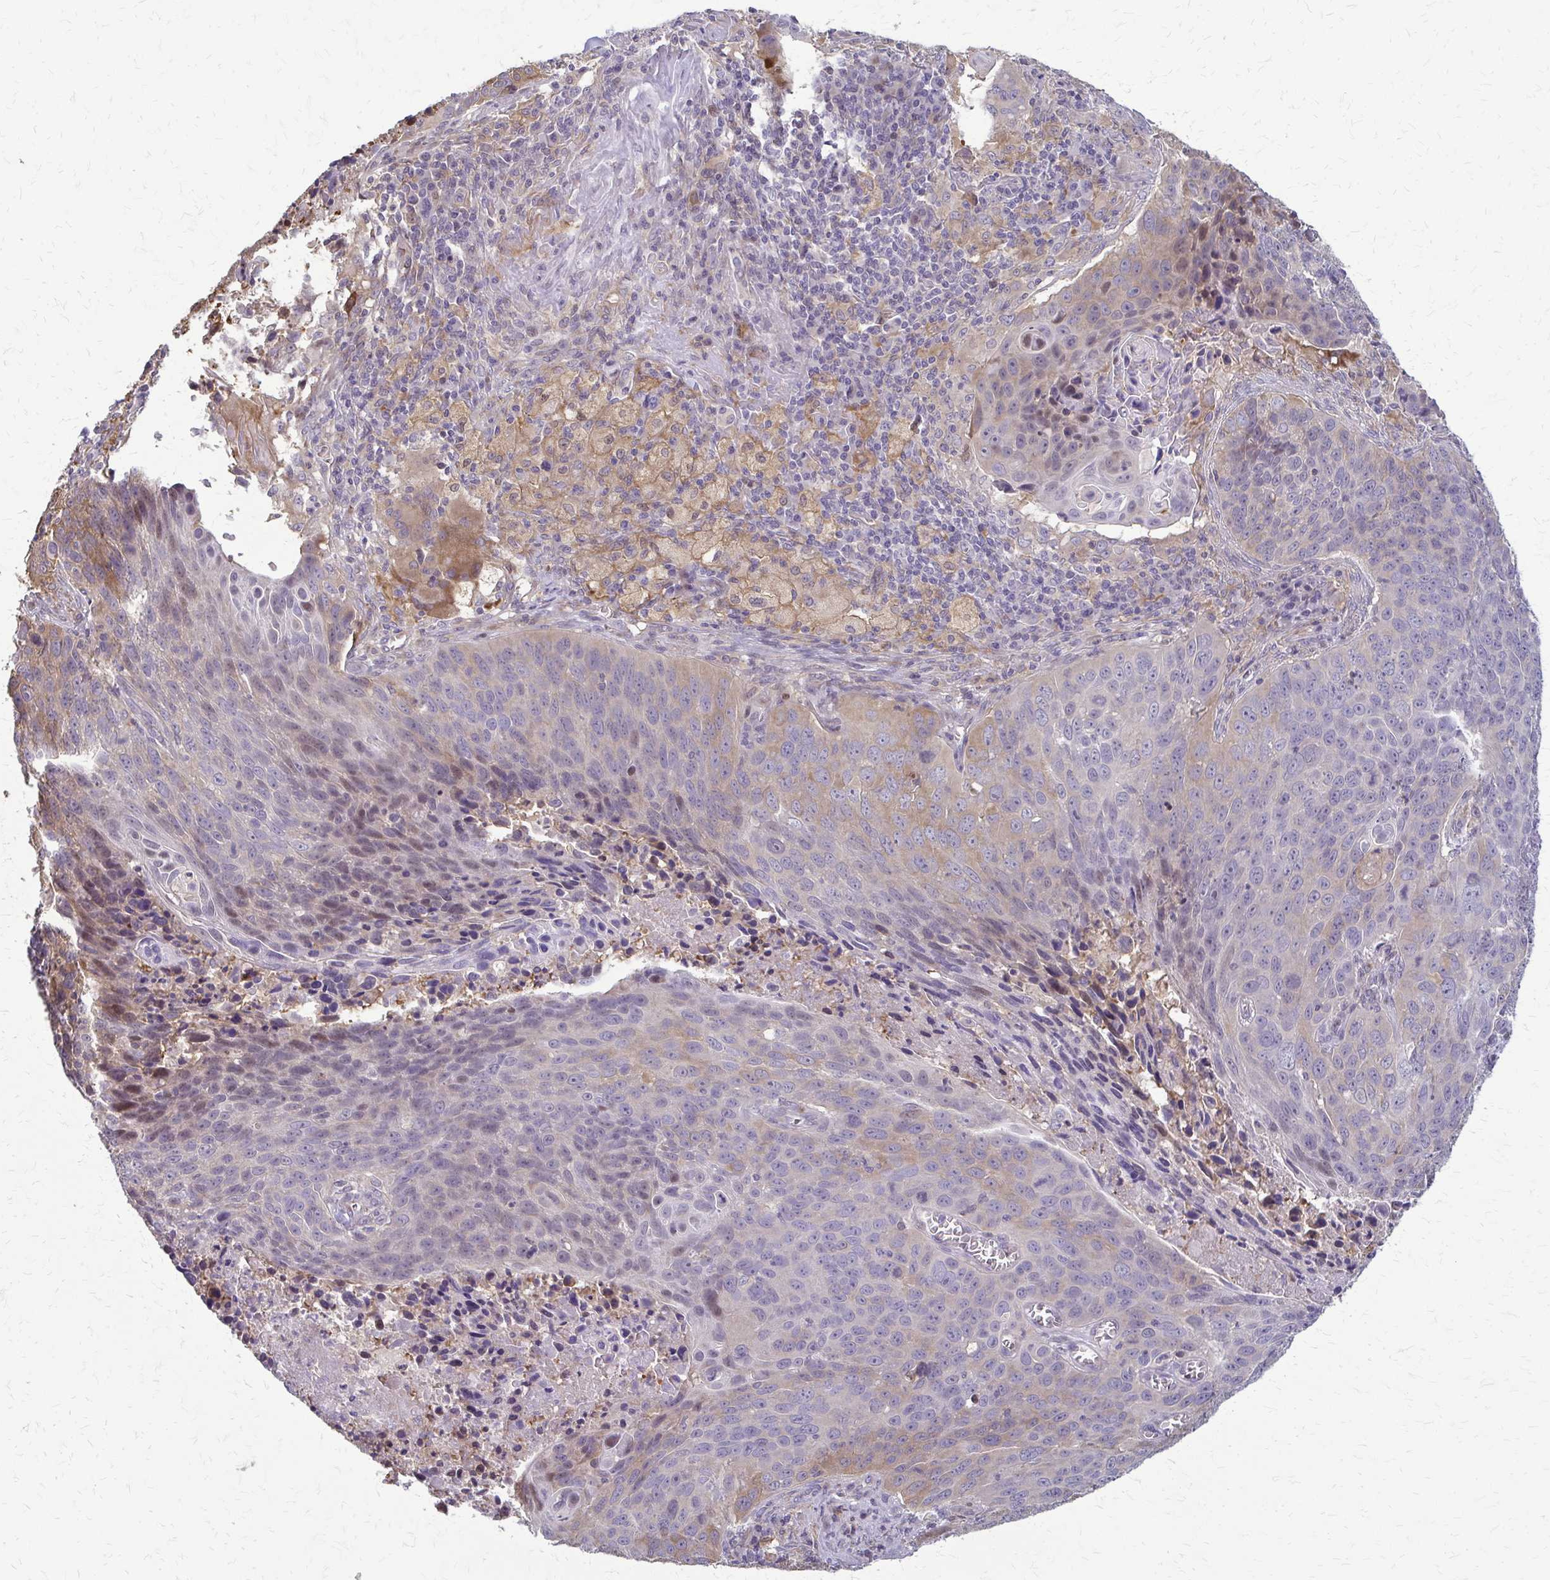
{"staining": {"intensity": "weak", "quantity": "<25%", "location": "cytoplasmic/membranous"}, "tissue": "lung cancer", "cell_type": "Tumor cells", "image_type": "cancer", "snomed": [{"axis": "morphology", "description": "Squamous cell carcinoma, NOS"}, {"axis": "topography", "description": "Lung"}], "caption": "Lung squamous cell carcinoma stained for a protein using immunohistochemistry shows no positivity tumor cells.", "gene": "ZNF34", "patient": {"sex": "male", "age": 78}}